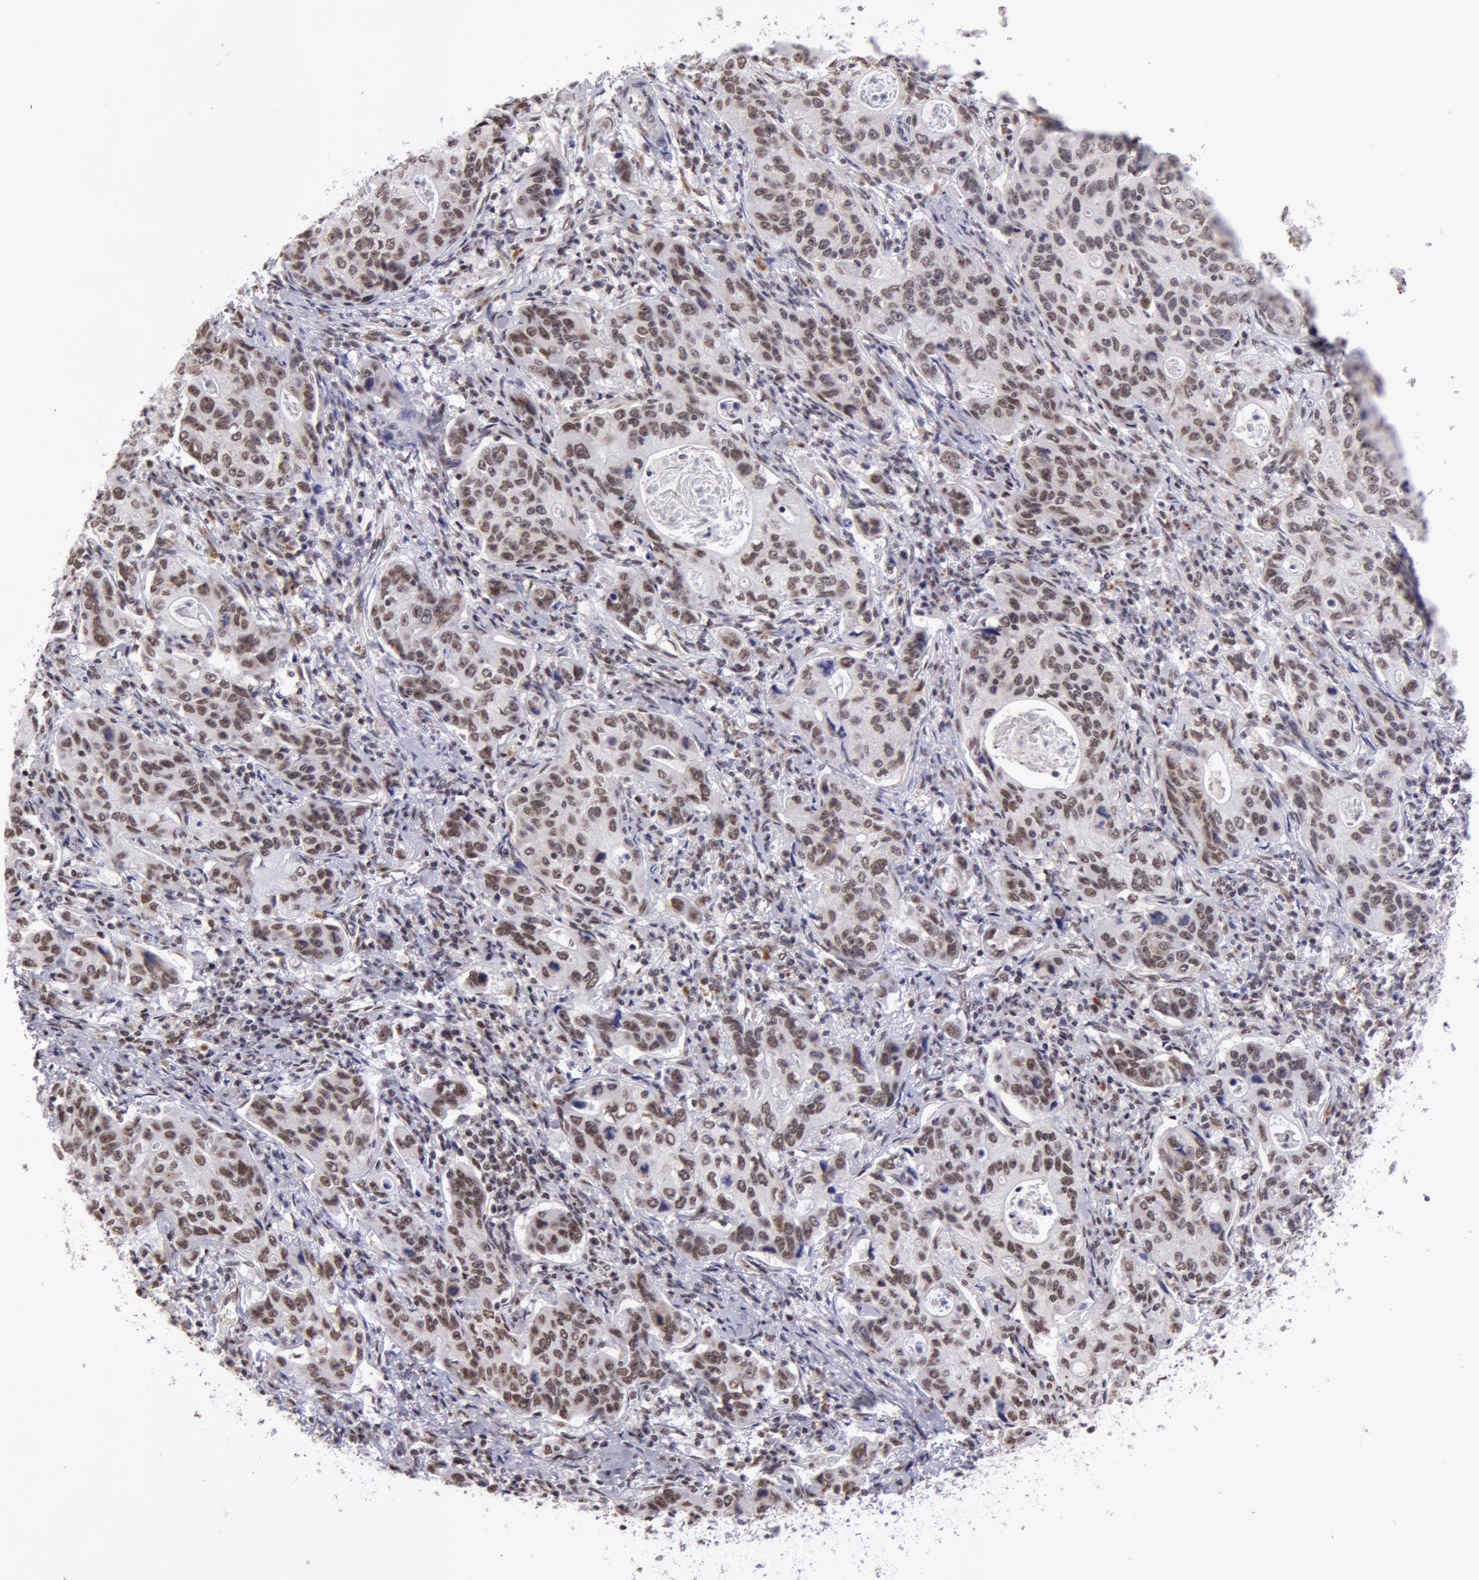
{"staining": {"intensity": "moderate", "quantity": "25%-75%", "location": "cytoplasmic/membranous,nuclear"}, "tissue": "stomach cancer", "cell_type": "Tumor cells", "image_type": "cancer", "snomed": [{"axis": "morphology", "description": "Adenocarcinoma, NOS"}, {"axis": "topography", "description": "Esophagus"}, {"axis": "topography", "description": "Stomach"}], "caption": "The micrograph exhibits a brown stain indicating the presence of a protein in the cytoplasmic/membranous and nuclear of tumor cells in adenocarcinoma (stomach). (DAB (3,3'-diaminobenzidine) IHC with brightfield microscopy, high magnification).", "gene": "VRTN", "patient": {"sex": "male", "age": 74}}